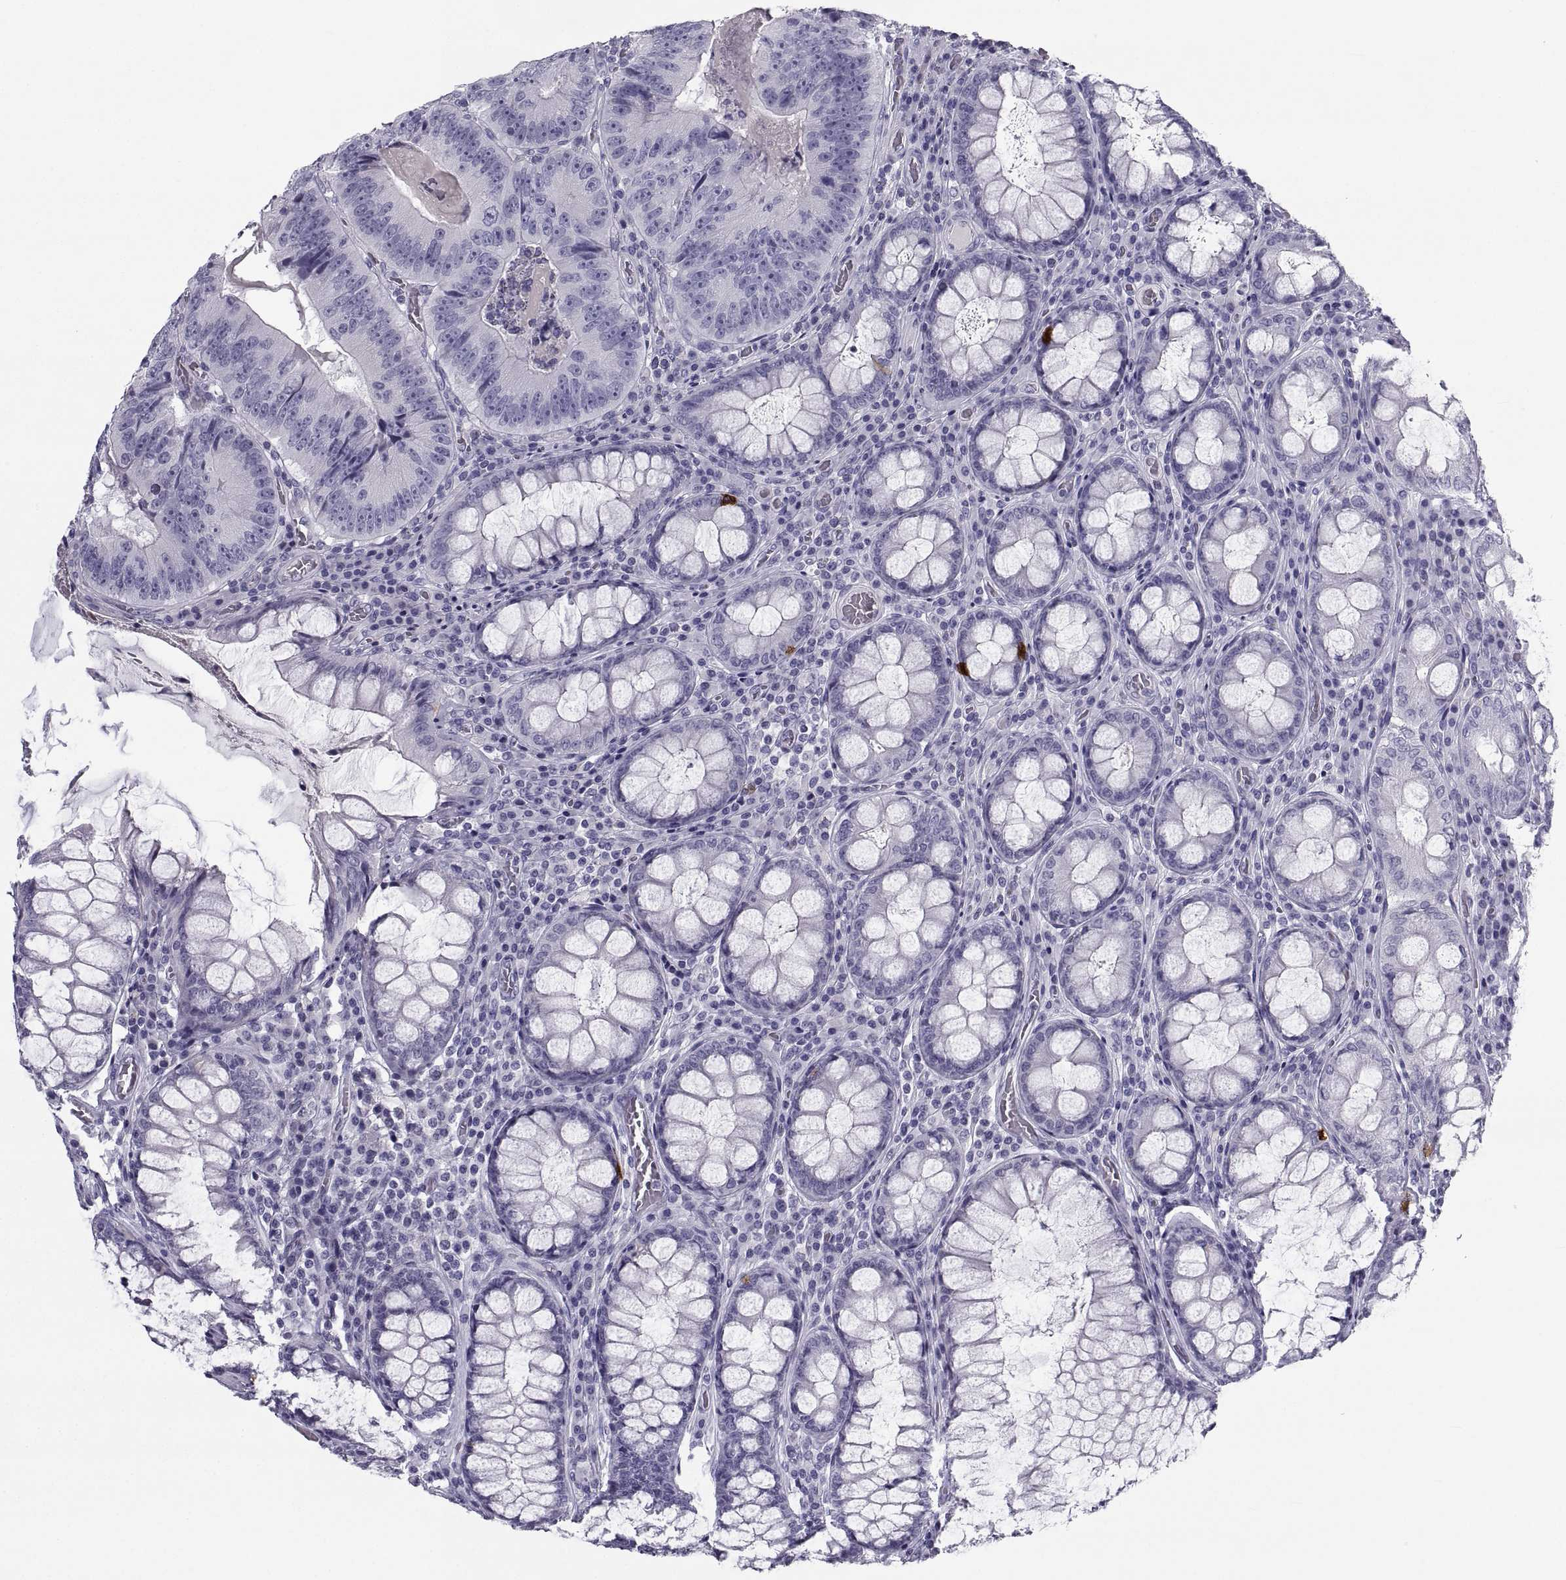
{"staining": {"intensity": "negative", "quantity": "none", "location": "none"}, "tissue": "colorectal cancer", "cell_type": "Tumor cells", "image_type": "cancer", "snomed": [{"axis": "morphology", "description": "Adenocarcinoma, NOS"}, {"axis": "topography", "description": "Colon"}], "caption": "The immunohistochemistry (IHC) micrograph has no significant positivity in tumor cells of colorectal cancer tissue.", "gene": "PCSK1N", "patient": {"sex": "female", "age": 86}}